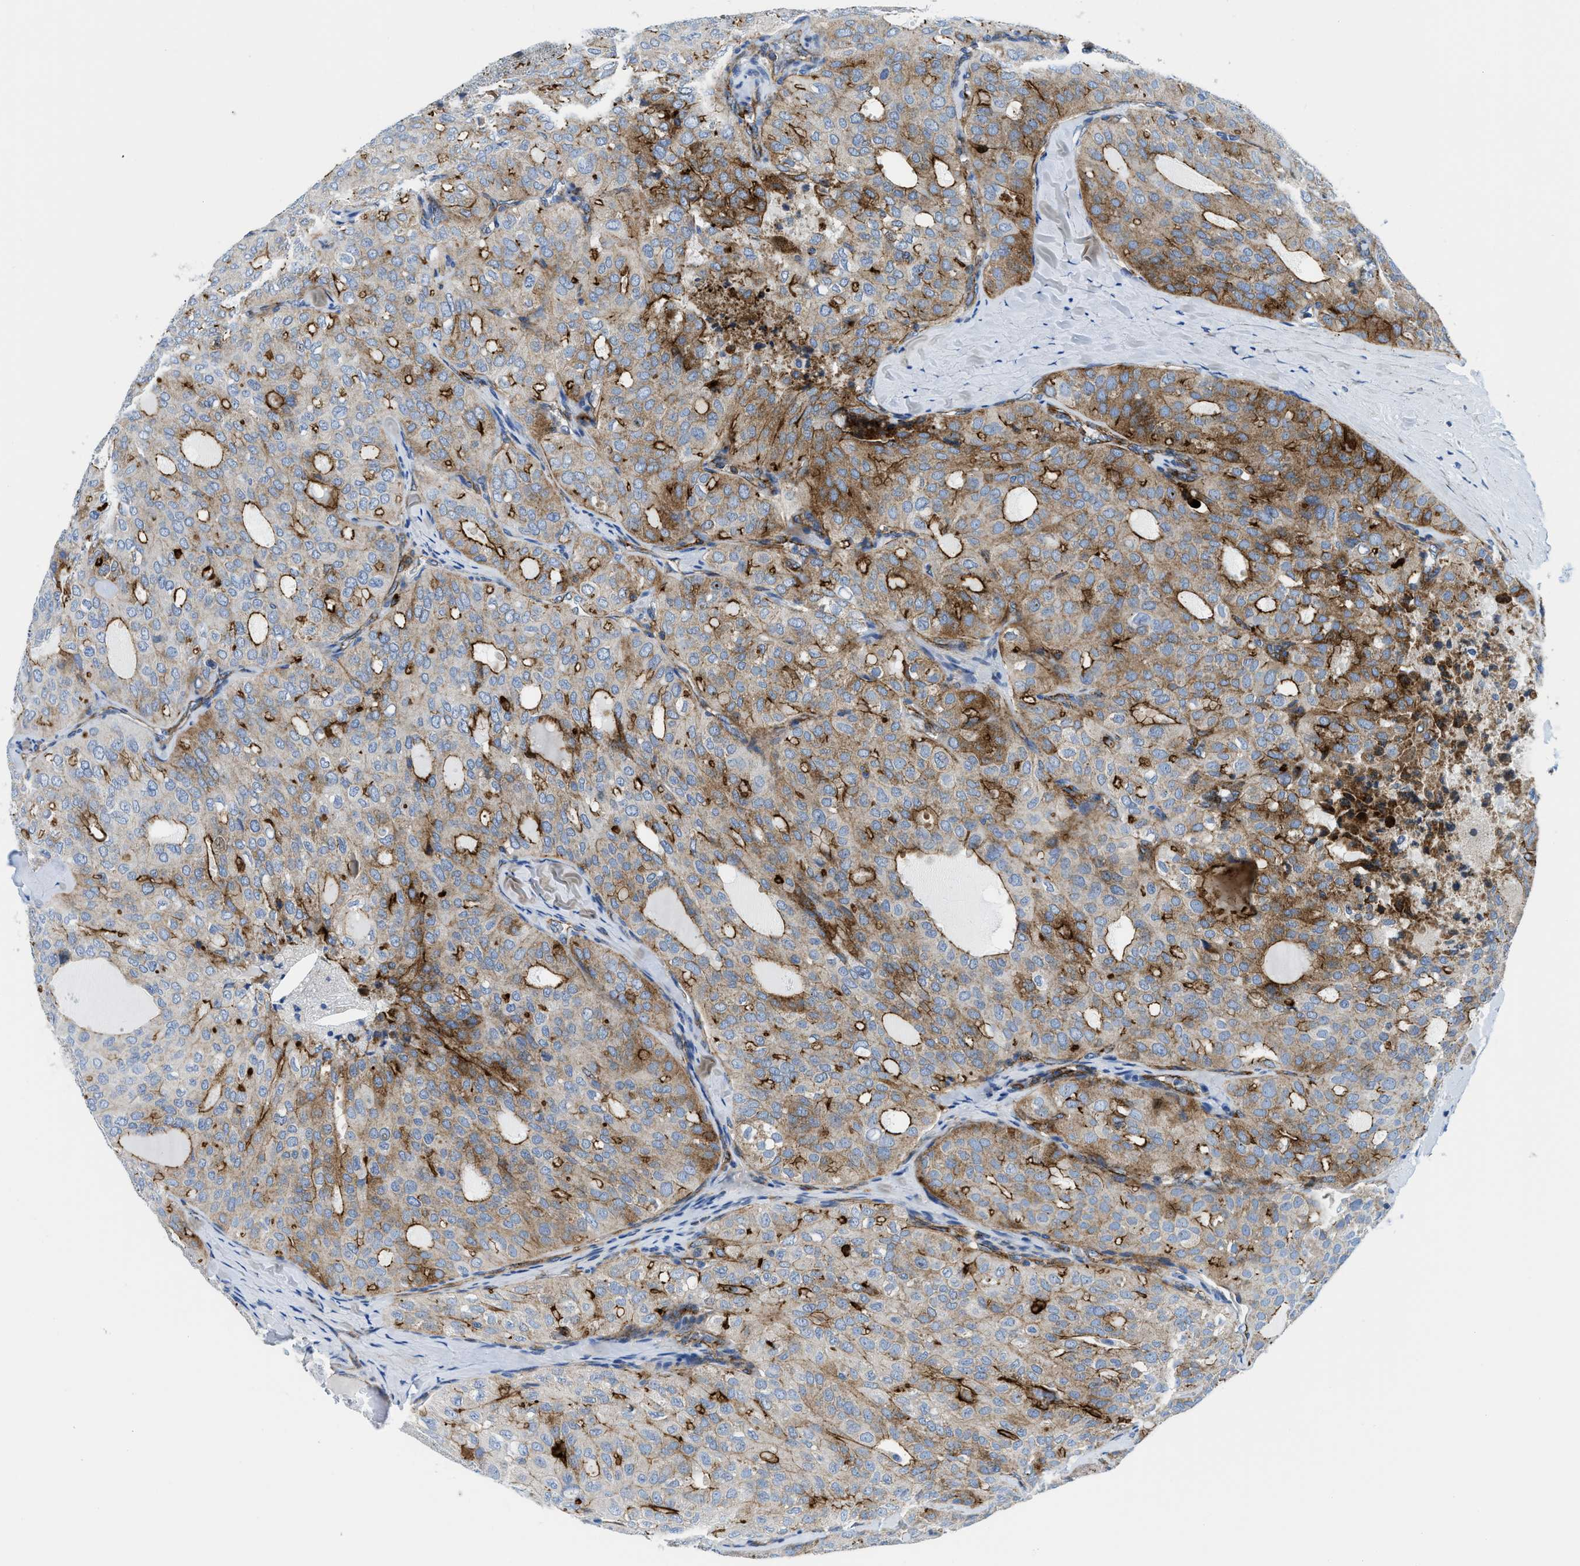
{"staining": {"intensity": "moderate", "quantity": "25%-75%", "location": "cytoplasmic/membranous"}, "tissue": "thyroid cancer", "cell_type": "Tumor cells", "image_type": "cancer", "snomed": [{"axis": "morphology", "description": "Follicular adenoma carcinoma, NOS"}, {"axis": "topography", "description": "Thyroid gland"}], "caption": "DAB immunohistochemical staining of thyroid follicular adenoma carcinoma displays moderate cytoplasmic/membranous protein positivity in about 25%-75% of tumor cells. The protein is stained brown, and the nuclei are stained in blue (DAB (3,3'-diaminobenzidine) IHC with brightfield microscopy, high magnification).", "gene": "CUTA", "patient": {"sex": "male", "age": 75}}